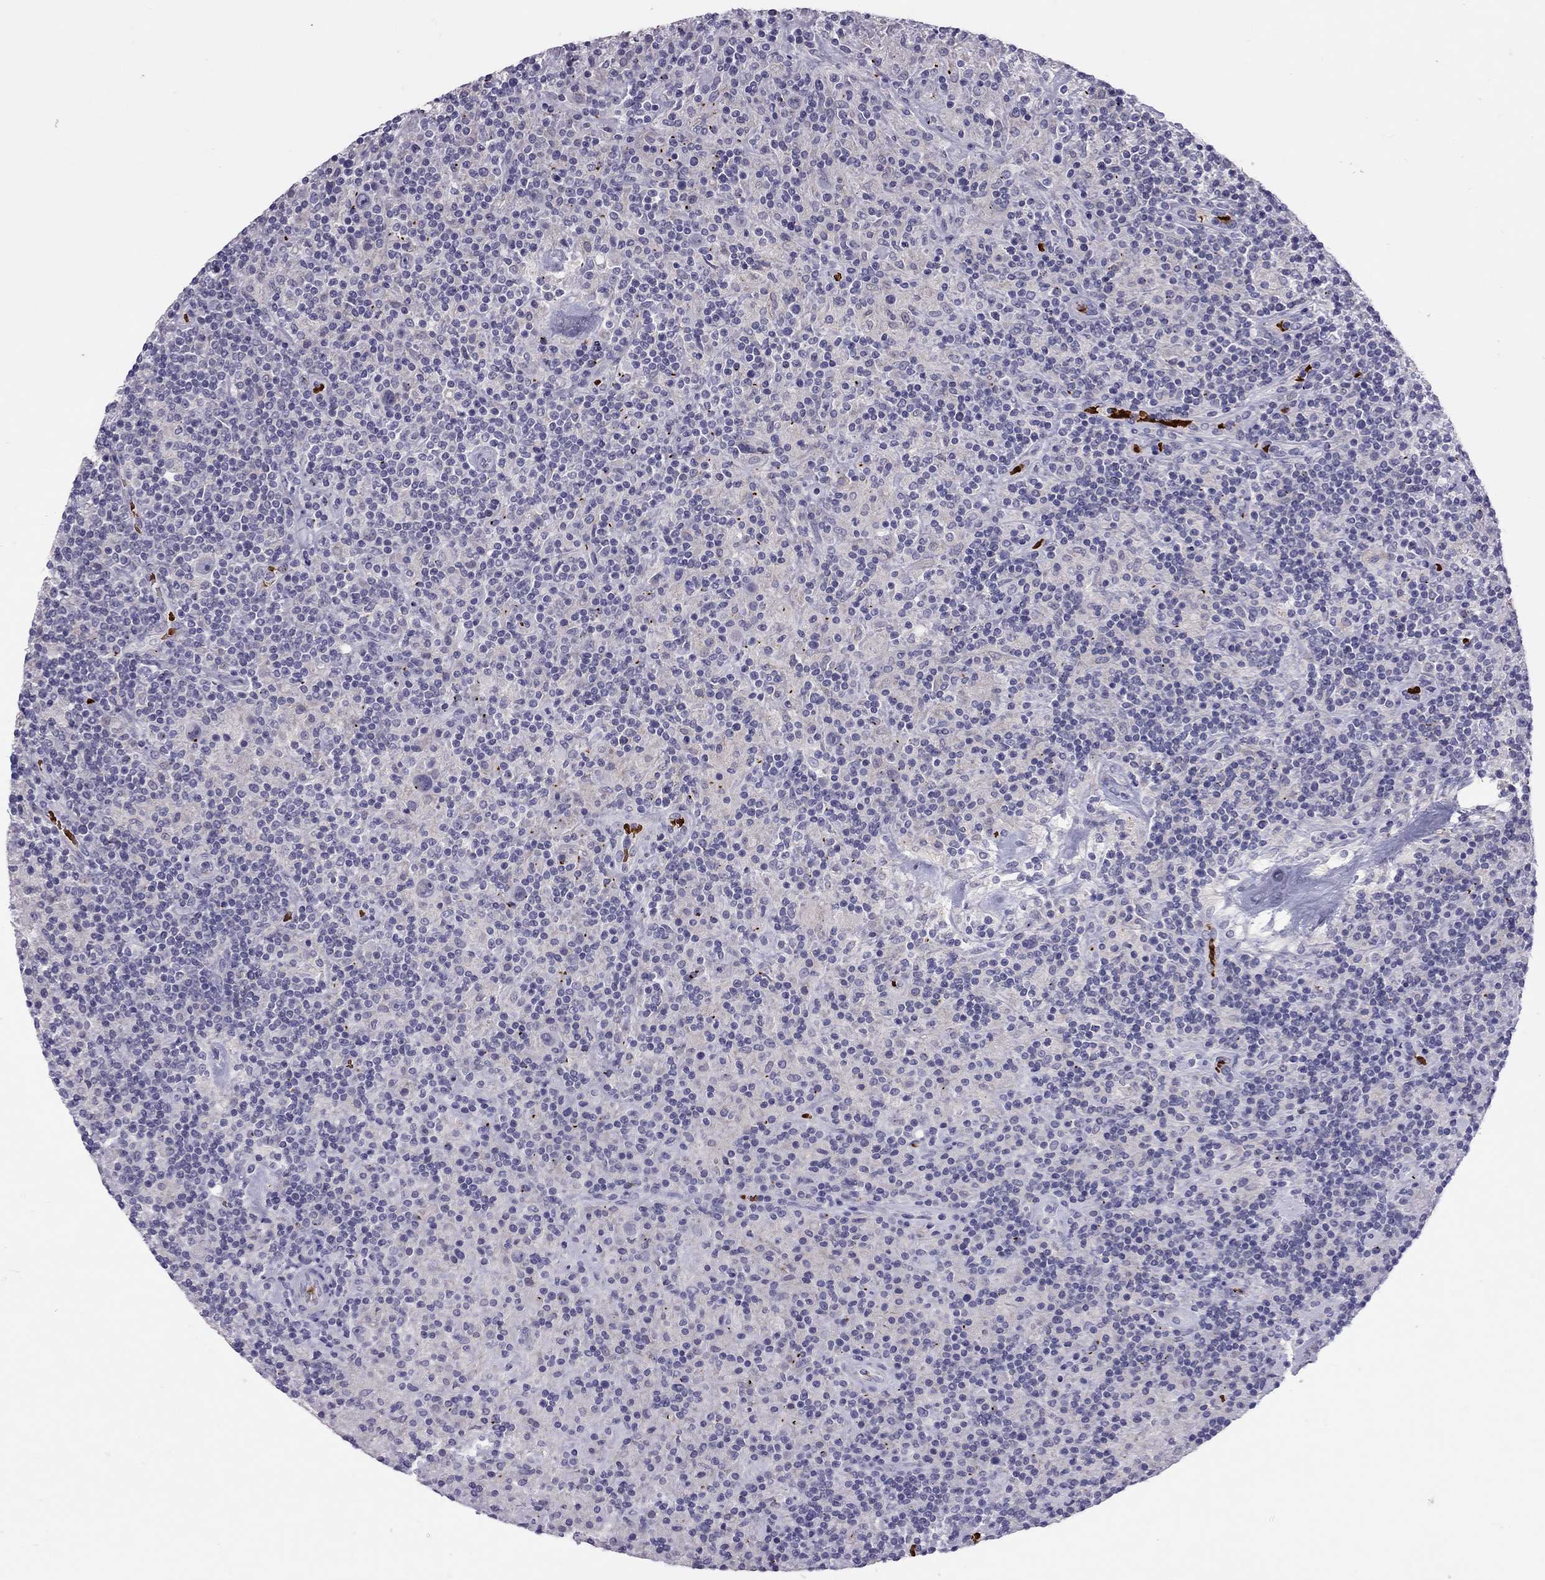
{"staining": {"intensity": "negative", "quantity": "none", "location": "none"}, "tissue": "lymphoma", "cell_type": "Tumor cells", "image_type": "cancer", "snomed": [{"axis": "morphology", "description": "Hodgkin's disease, NOS"}, {"axis": "topography", "description": "Lymph node"}], "caption": "A histopathology image of lymphoma stained for a protein displays no brown staining in tumor cells.", "gene": "FRMD1", "patient": {"sex": "male", "age": 70}}